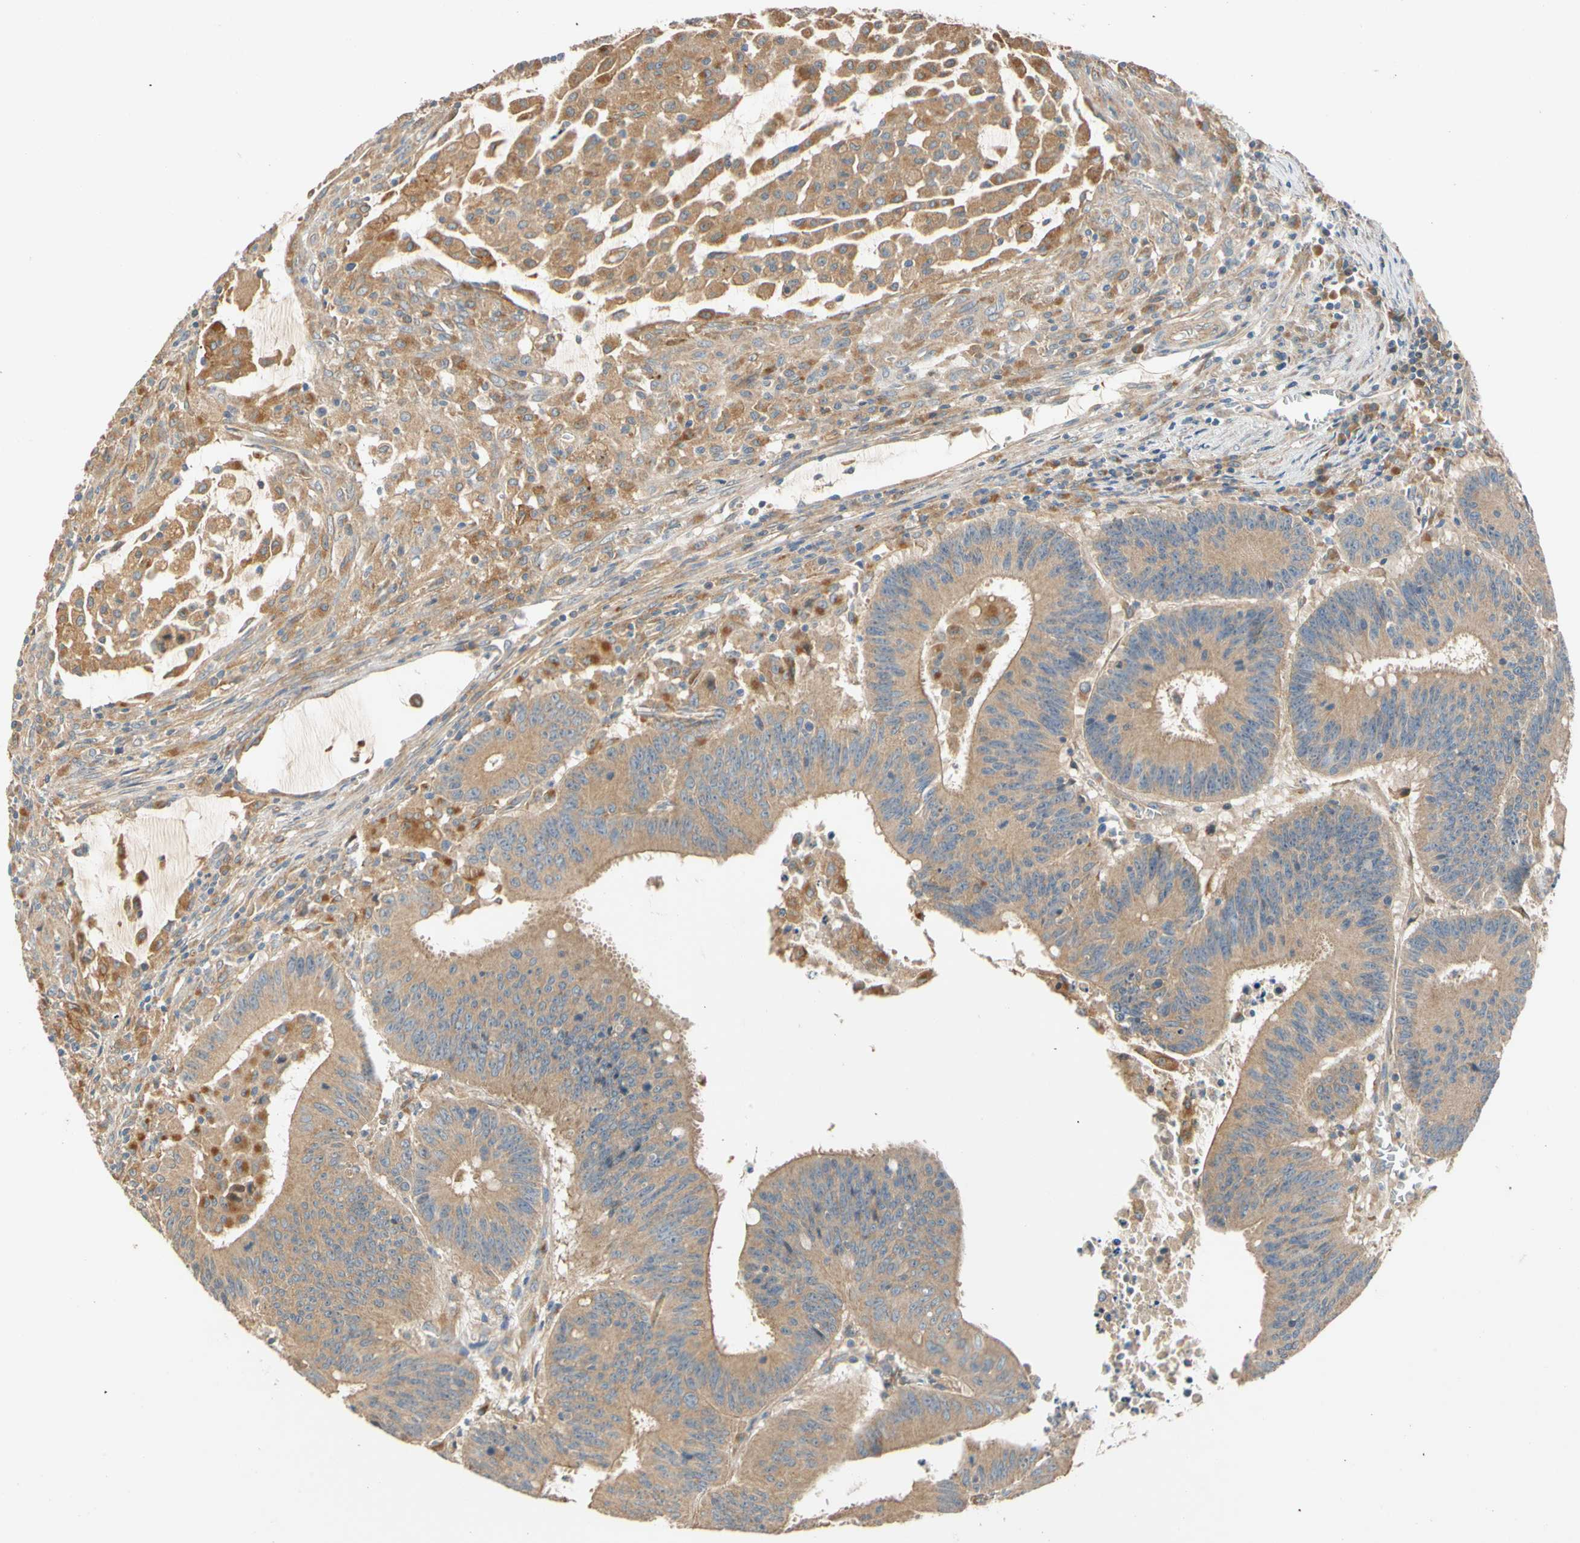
{"staining": {"intensity": "moderate", "quantity": ">75%", "location": "cytoplasmic/membranous"}, "tissue": "colorectal cancer", "cell_type": "Tumor cells", "image_type": "cancer", "snomed": [{"axis": "morphology", "description": "Adenocarcinoma, NOS"}, {"axis": "topography", "description": "Colon"}], "caption": "Colorectal adenocarcinoma was stained to show a protein in brown. There is medium levels of moderate cytoplasmic/membranous expression in about >75% of tumor cells.", "gene": "USP46", "patient": {"sex": "male", "age": 45}}